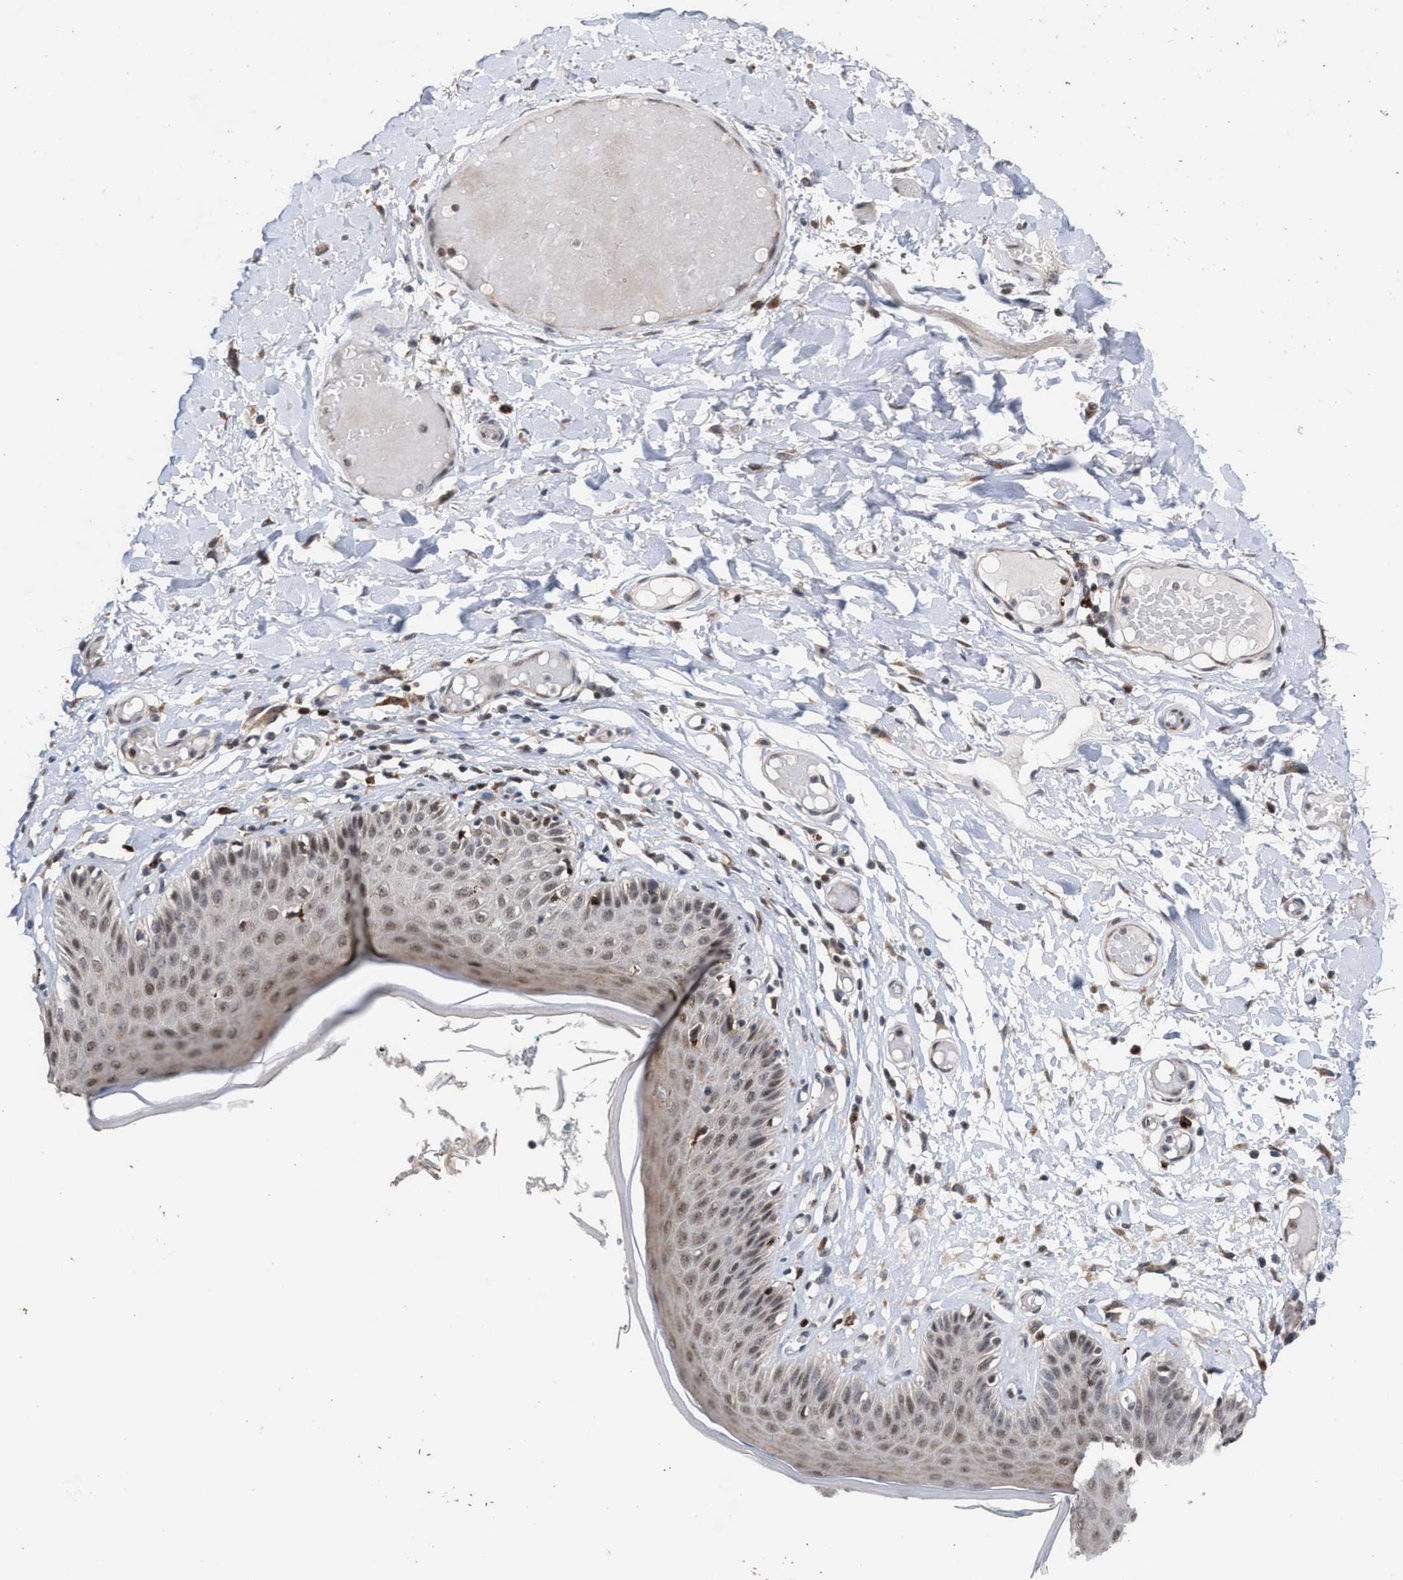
{"staining": {"intensity": "moderate", "quantity": "25%-75%", "location": "cytoplasmic/membranous,nuclear"}, "tissue": "skin", "cell_type": "Epidermal cells", "image_type": "normal", "snomed": [{"axis": "morphology", "description": "Normal tissue, NOS"}, {"axis": "topography", "description": "Vulva"}], "caption": "Unremarkable skin was stained to show a protein in brown. There is medium levels of moderate cytoplasmic/membranous,nuclear expression in approximately 25%-75% of epidermal cells. Nuclei are stained in blue.", "gene": "MKNK2", "patient": {"sex": "female", "age": 73}}